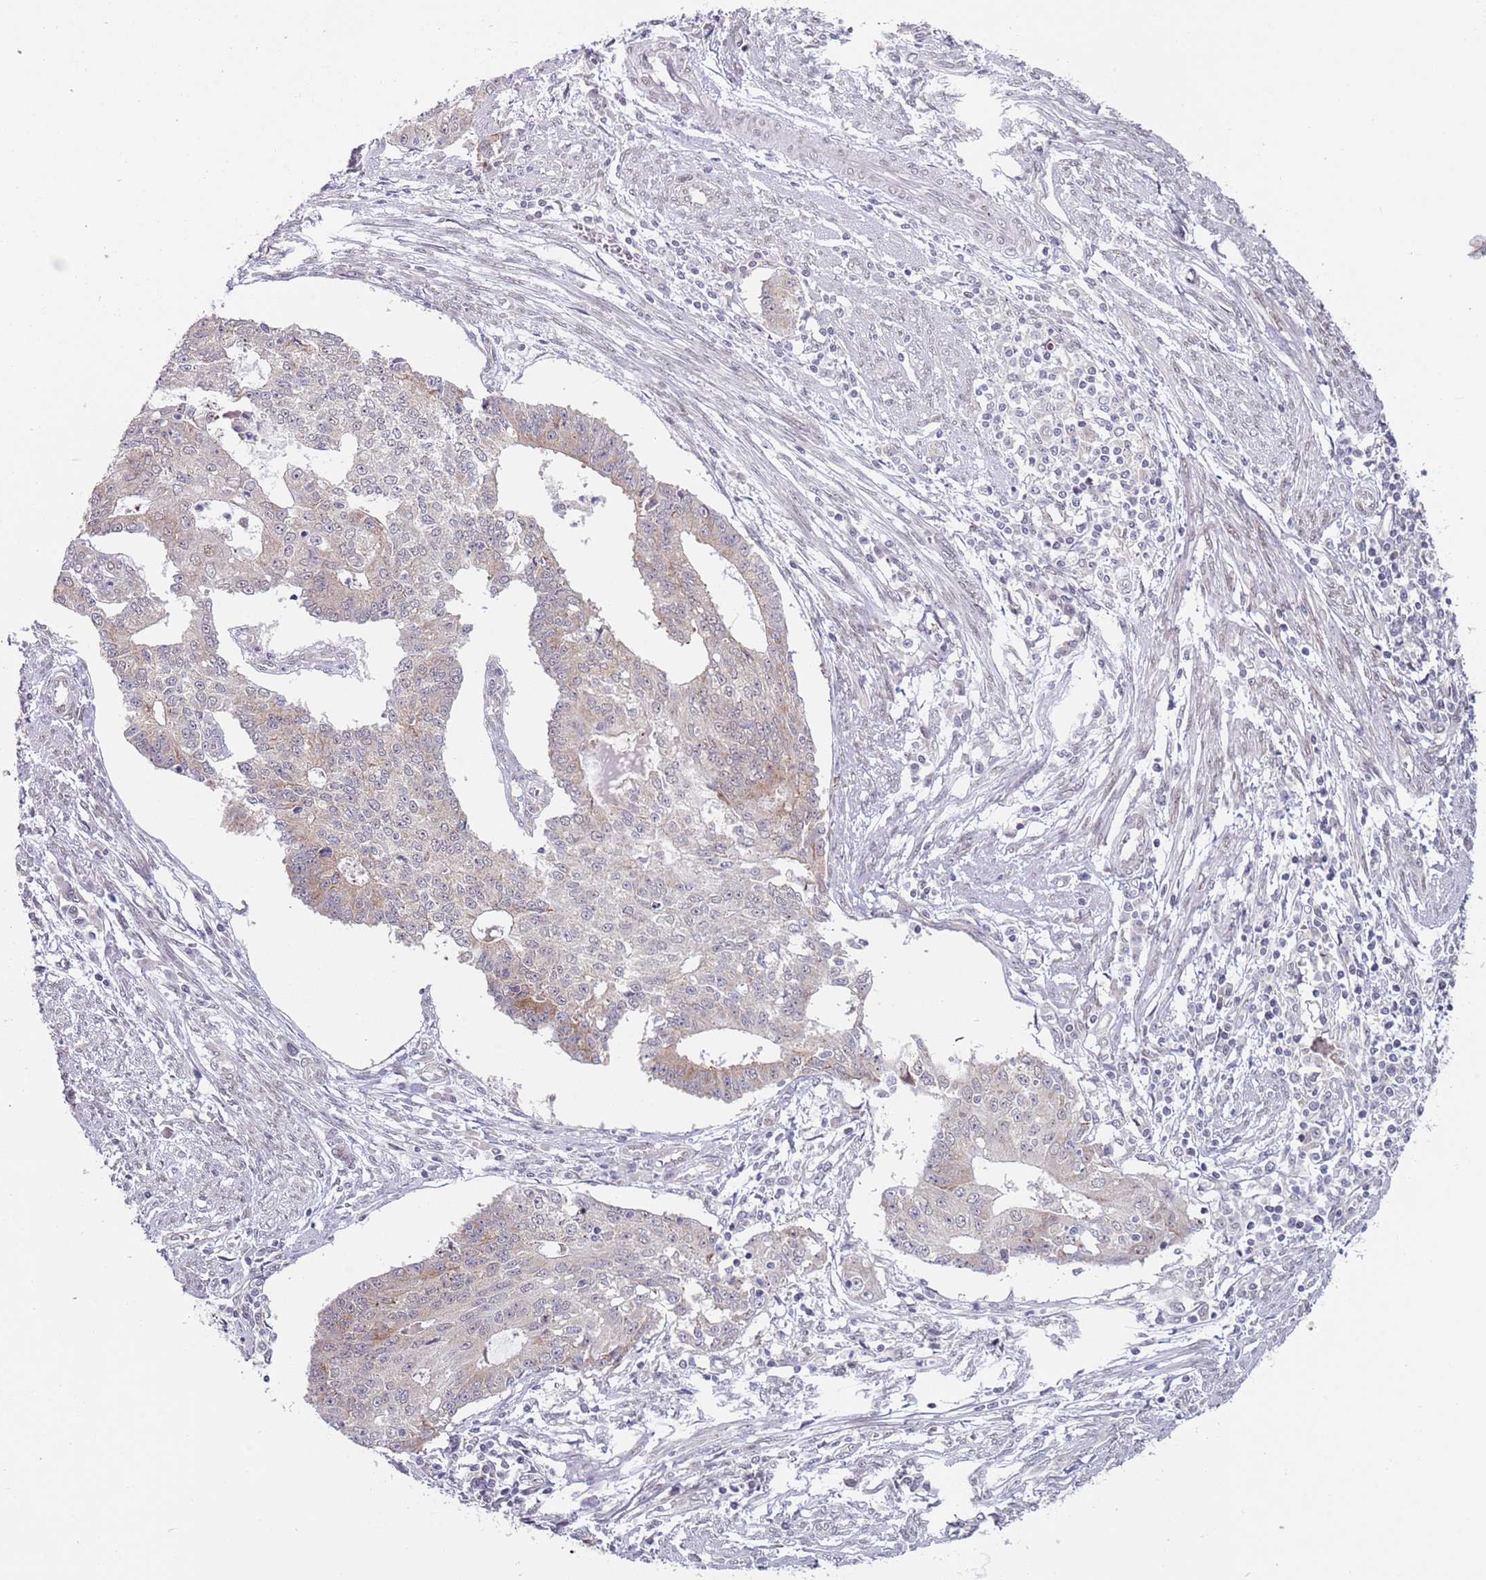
{"staining": {"intensity": "weak", "quantity": "<25%", "location": "cytoplasmic/membranous"}, "tissue": "endometrial cancer", "cell_type": "Tumor cells", "image_type": "cancer", "snomed": [{"axis": "morphology", "description": "Adenocarcinoma, NOS"}, {"axis": "topography", "description": "Endometrium"}], "caption": "Tumor cells are negative for protein expression in human endometrial cancer (adenocarcinoma).", "gene": "SLC25A32", "patient": {"sex": "female", "age": 56}}